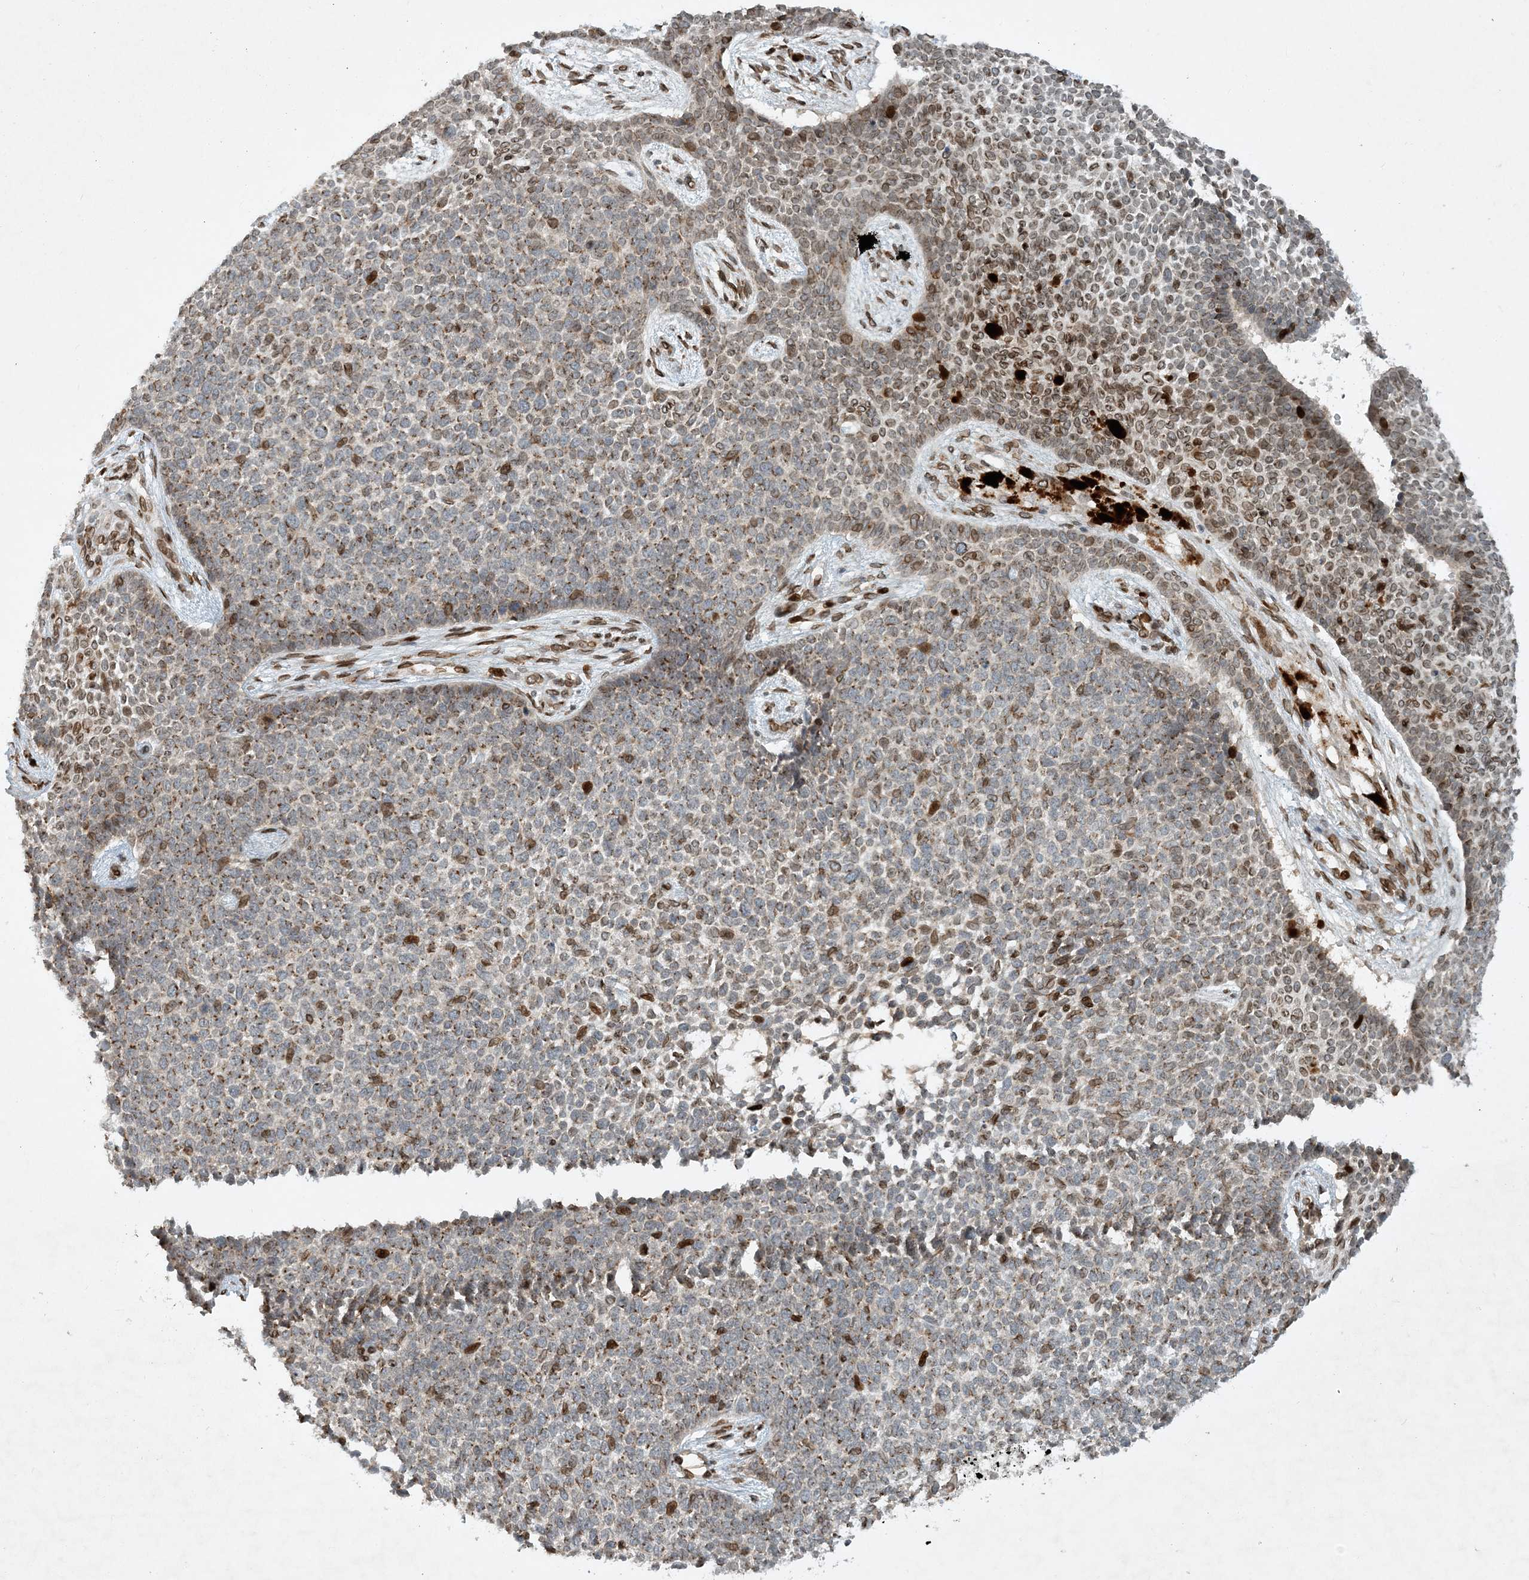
{"staining": {"intensity": "moderate", "quantity": "25%-75%", "location": "cytoplasmic/membranous,nuclear"}, "tissue": "skin cancer", "cell_type": "Tumor cells", "image_type": "cancer", "snomed": [{"axis": "morphology", "description": "Basal cell carcinoma"}, {"axis": "topography", "description": "Skin"}], "caption": "A high-resolution histopathology image shows IHC staining of skin basal cell carcinoma, which demonstrates moderate cytoplasmic/membranous and nuclear staining in approximately 25%-75% of tumor cells.", "gene": "SLC35A2", "patient": {"sex": "female", "age": 84}}